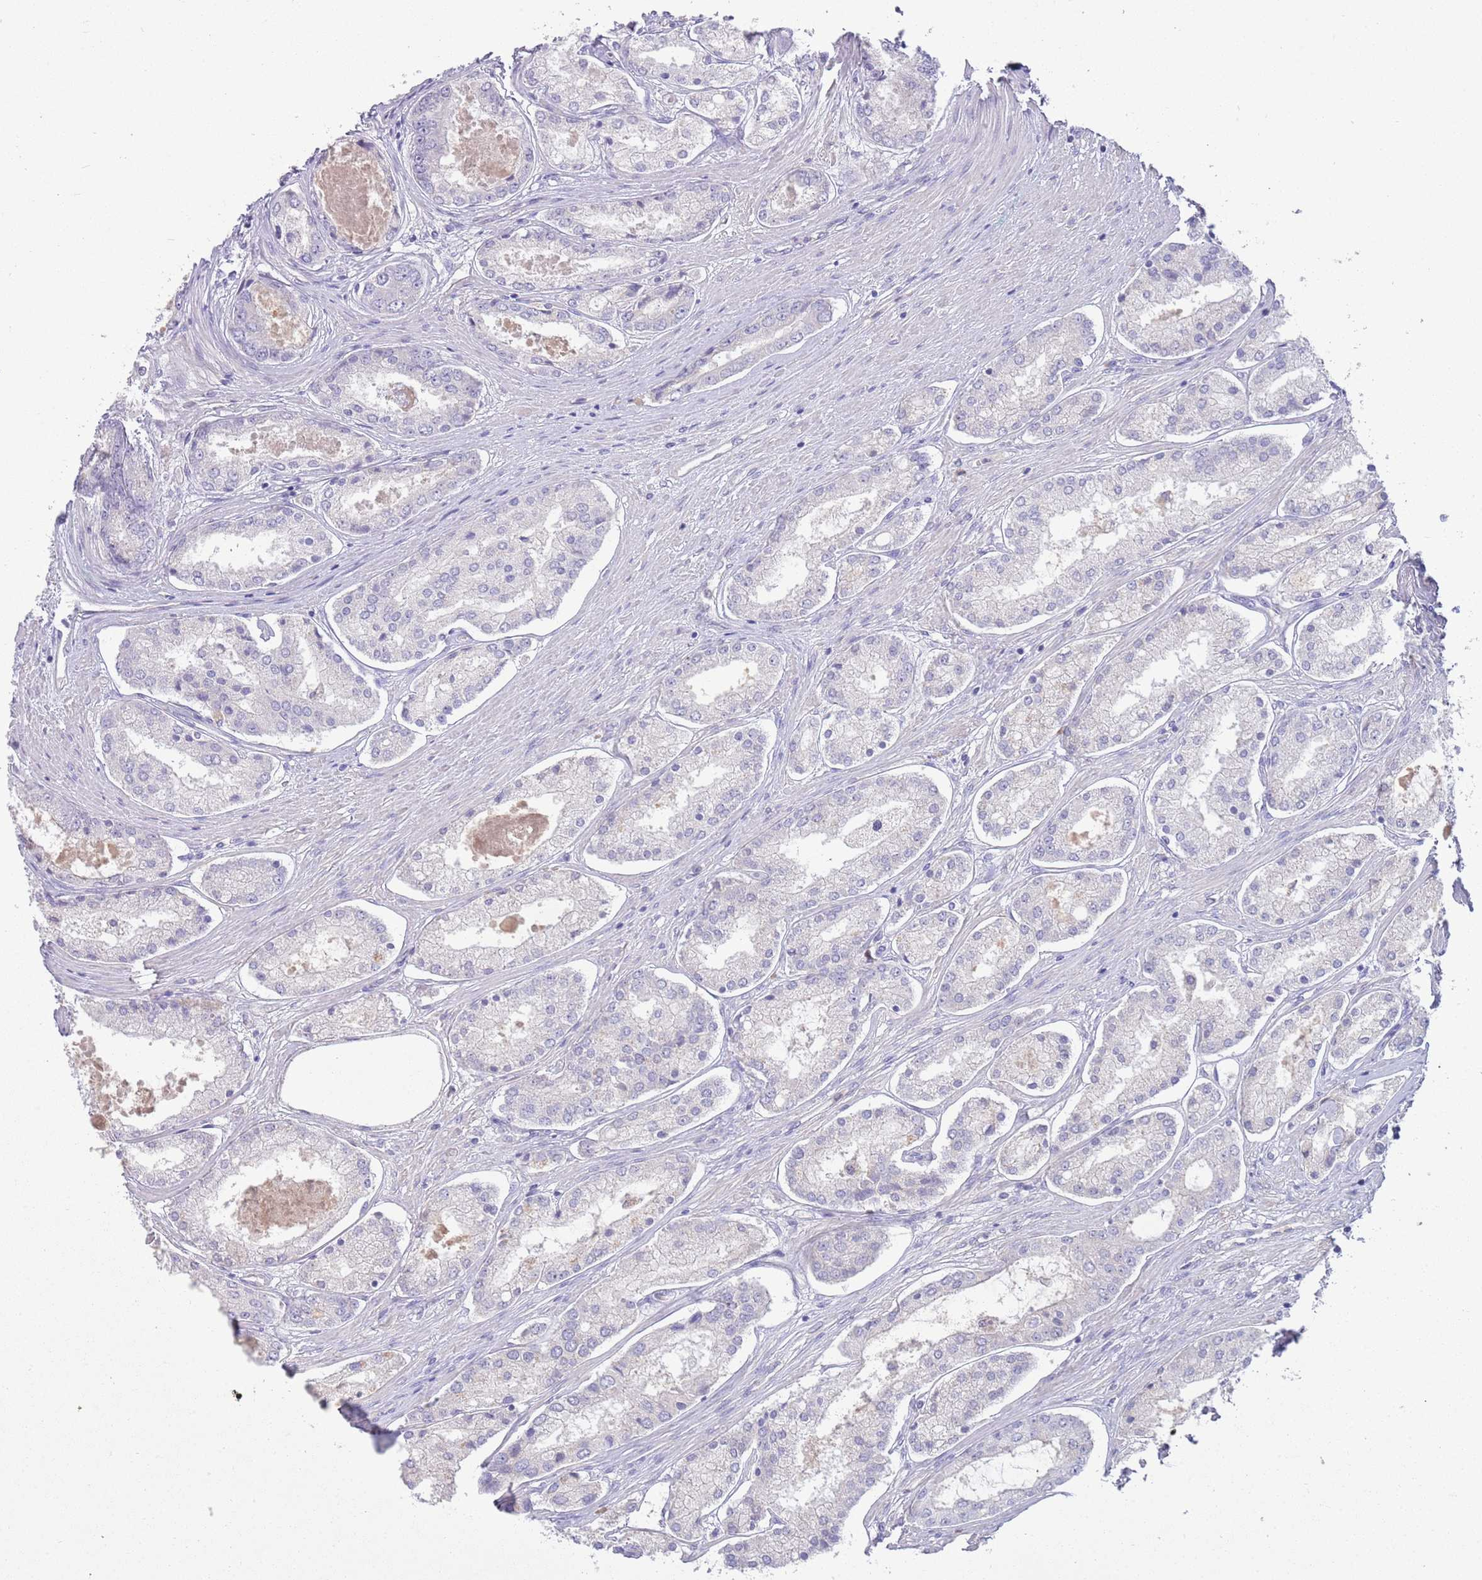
{"staining": {"intensity": "negative", "quantity": "none", "location": "none"}, "tissue": "prostate cancer", "cell_type": "Tumor cells", "image_type": "cancer", "snomed": [{"axis": "morphology", "description": "Adenocarcinoma, Low grade"}, {"axis": "topography", "description": "Prostate"}], "caption": "DAB immunohistochemical staining of prostate cancer demonstrates no significant positivity in tumor cells. Brightfield microscopy of immunohistochemistry (IHC) stained with DAB (3,3'-diaminobenzidine) (brown) and hematoxylin (blue), captured at high magnification.", "gene": "IGFL4", "patient": {"sex": "male", "age": 68}}